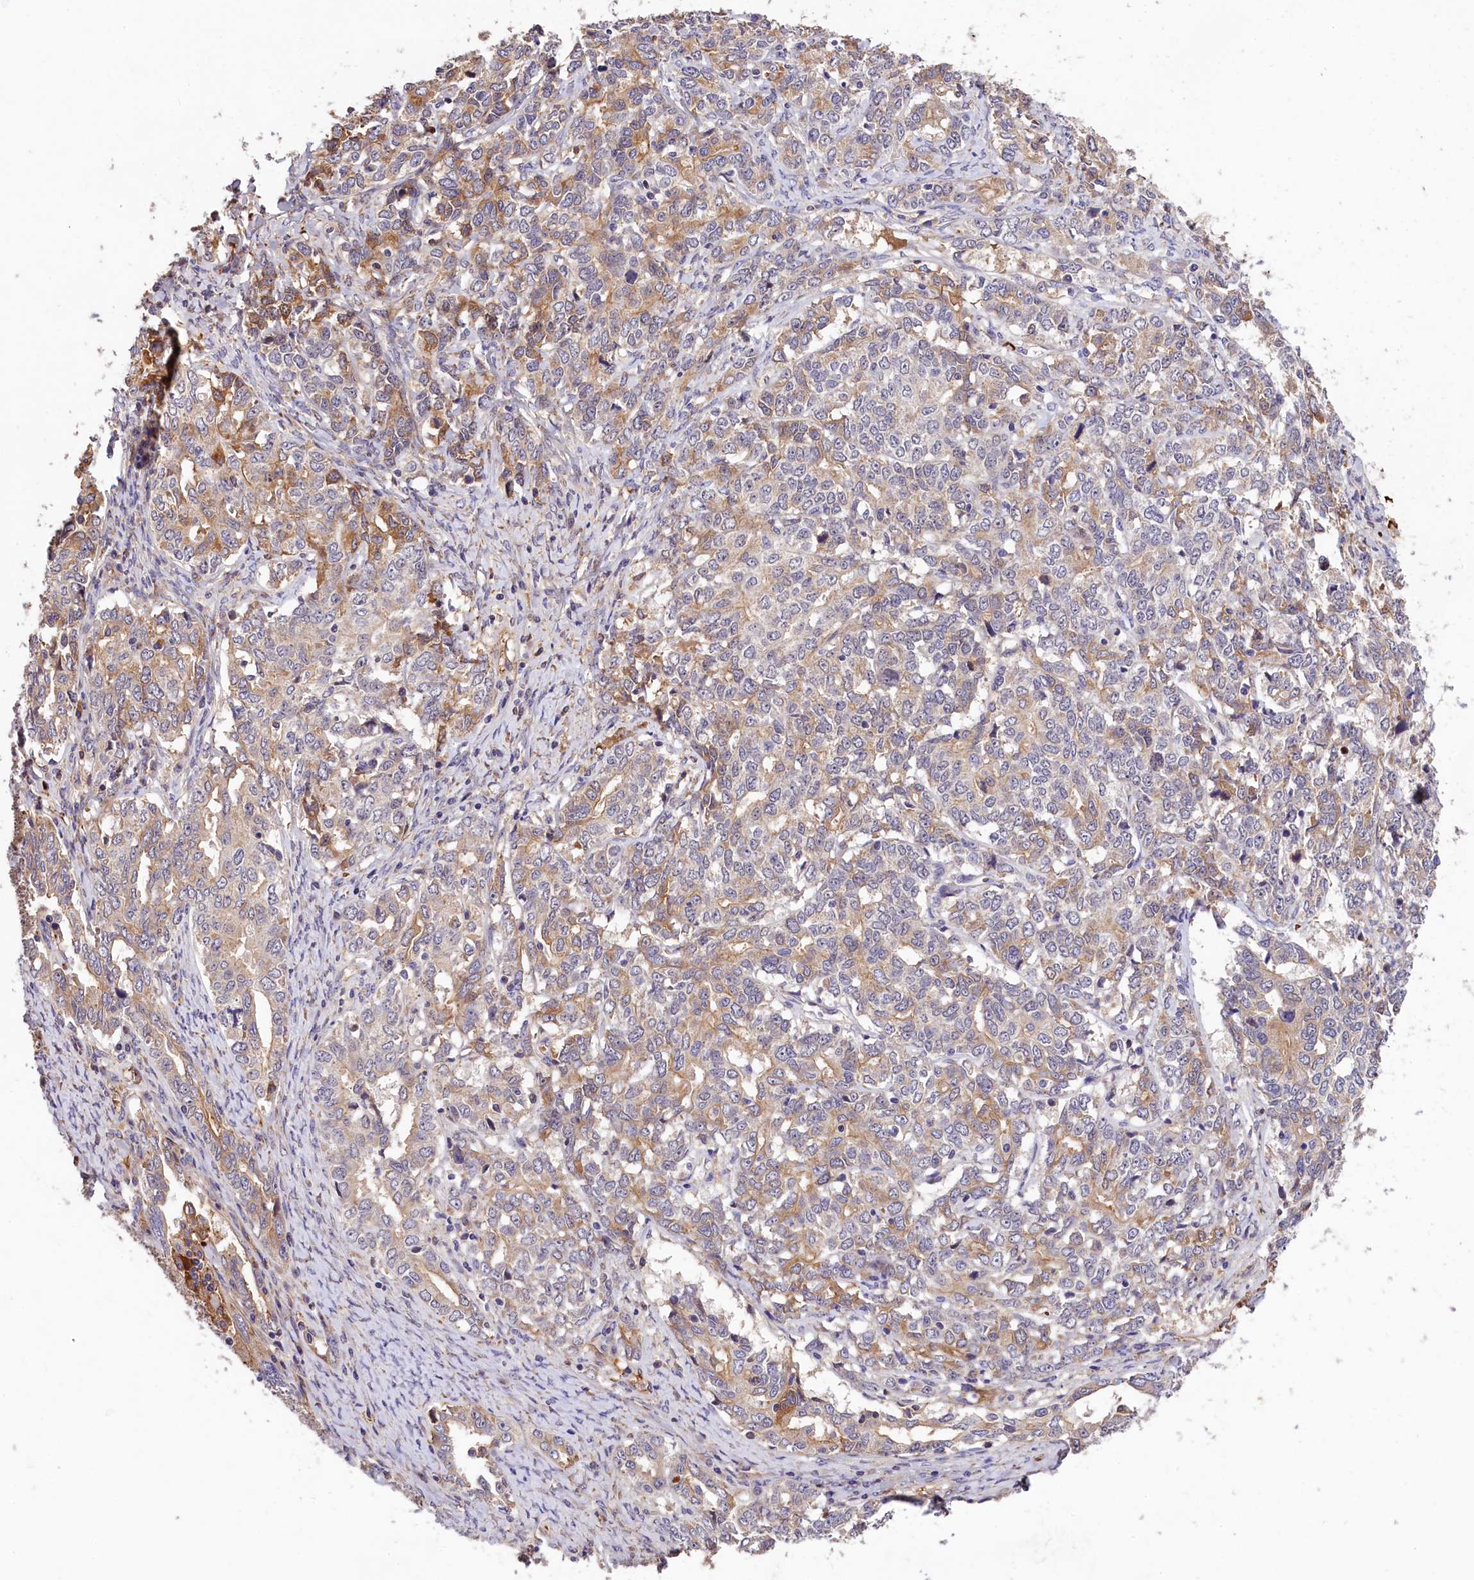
{"staining": {"intensity": "moderate", "quantity": "<25%", "location": "cytoplasmic/membranous"}, "tissue": "ovarian cancer", "cell_type": "Tumor cells", "image_type": "cancer", "snomed": [{"axis": "morphology", "description": "Carcinoma, endometroid"}, {"axis": "topography", "description": "Ovary"}], "caption": "Ovarian cancer (endometroid carcinoma) stained with DAB immunohistochemistry demonstrates low levels of moderate cytoplasmic/membranous expression in approximately <25% of tumor cells. (brown staining indicates protein expression, while blue staining denotes nuclei).", "gene": "PHAF1", "patient": {"sex": "female", "age": 62}}